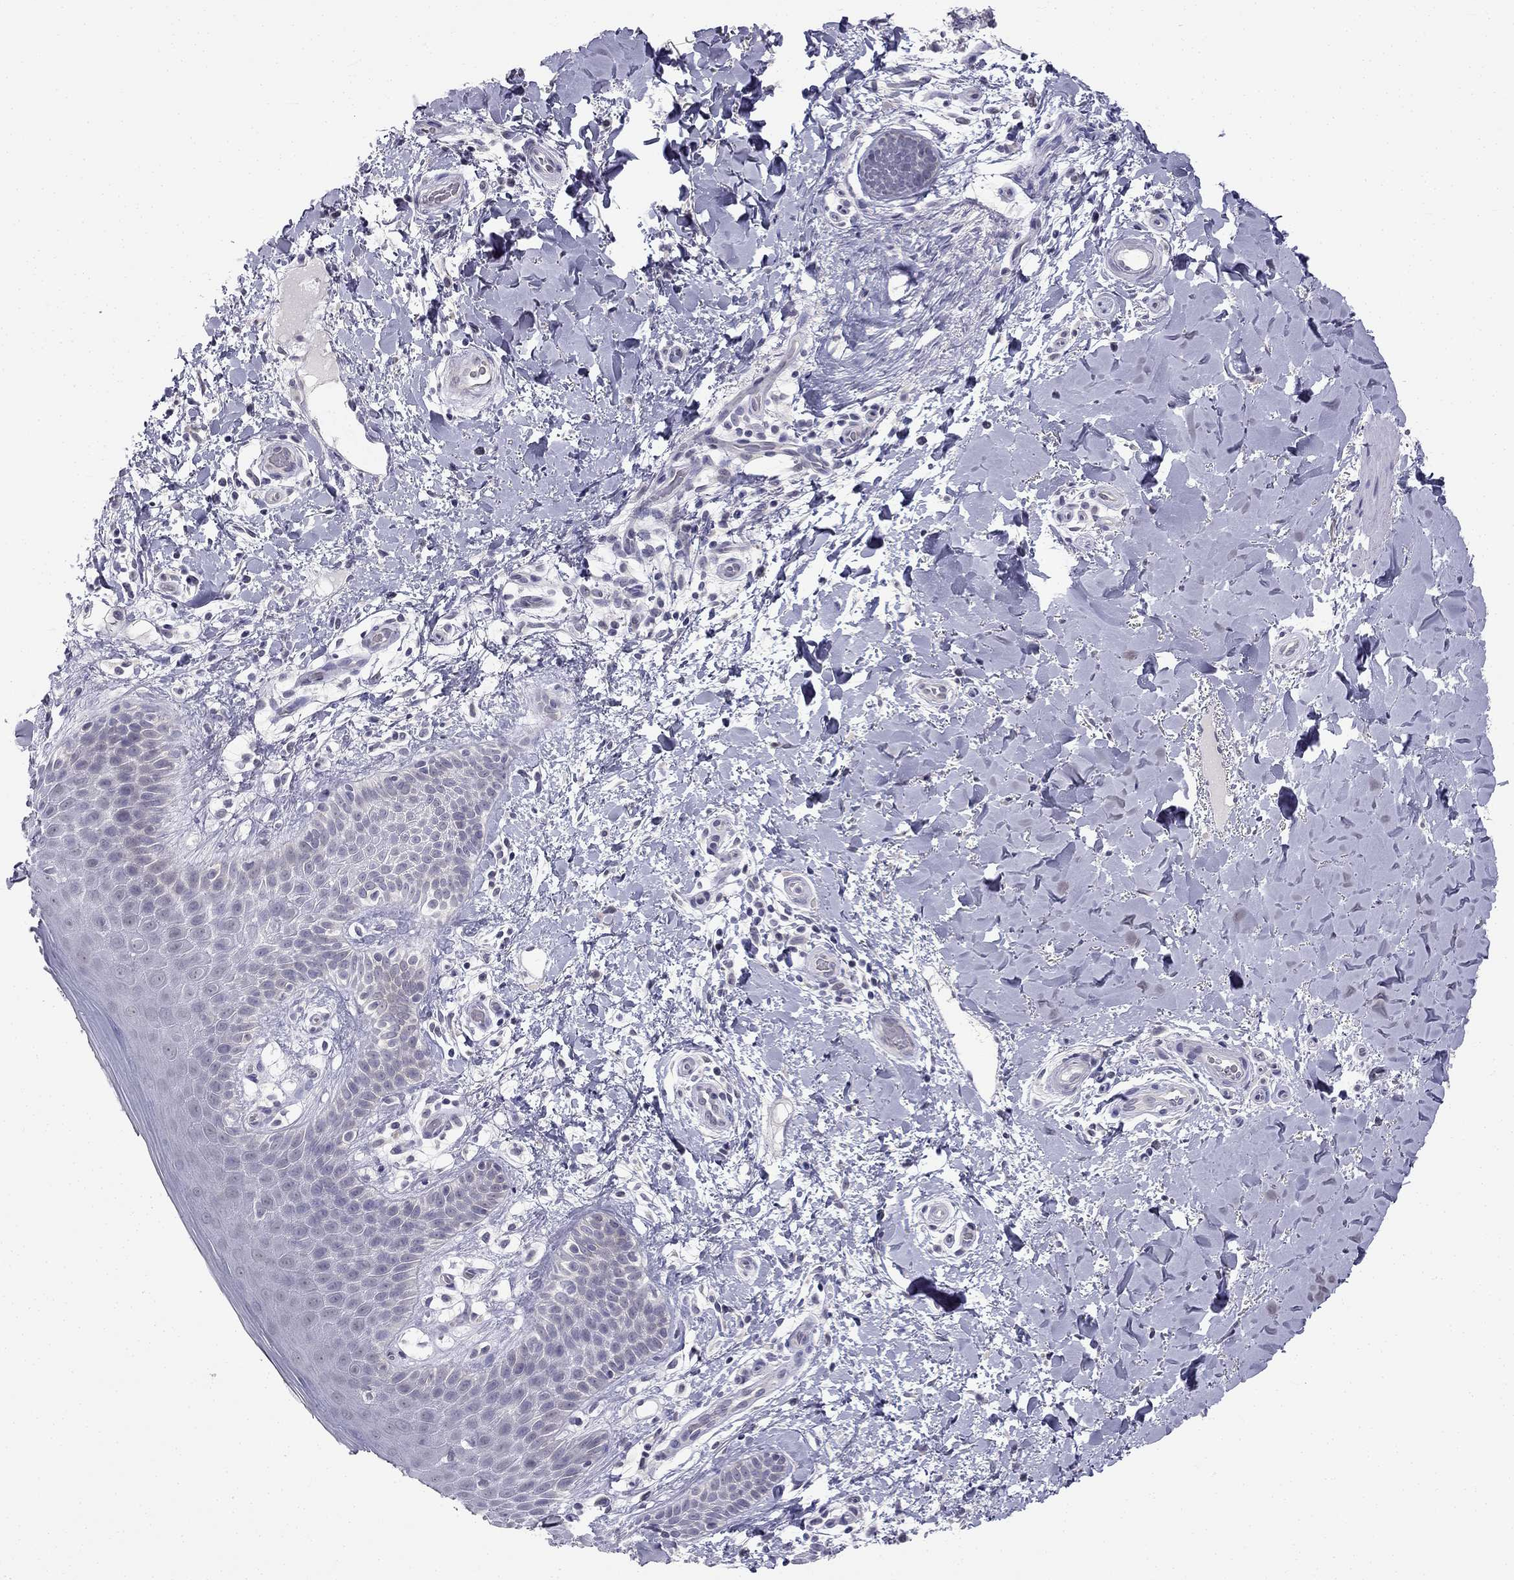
{"staining": {"intensity": "negative", "quantity": "none", "location": "none"}, "tissue": "skin", "cell_type": "Epidermal cells", "image_type": "normal", "snomed": [{"axis": "morphology", "description": "Normal tissue, NOS"}, {"axis": "topography", "description": "Anal"}], "caption": "Immunohistochemical staining of benign human skin displays no significant staining in epidermal cells.", "gene": "C16orf89", "patient": {"sex": "male", "age": 36}}